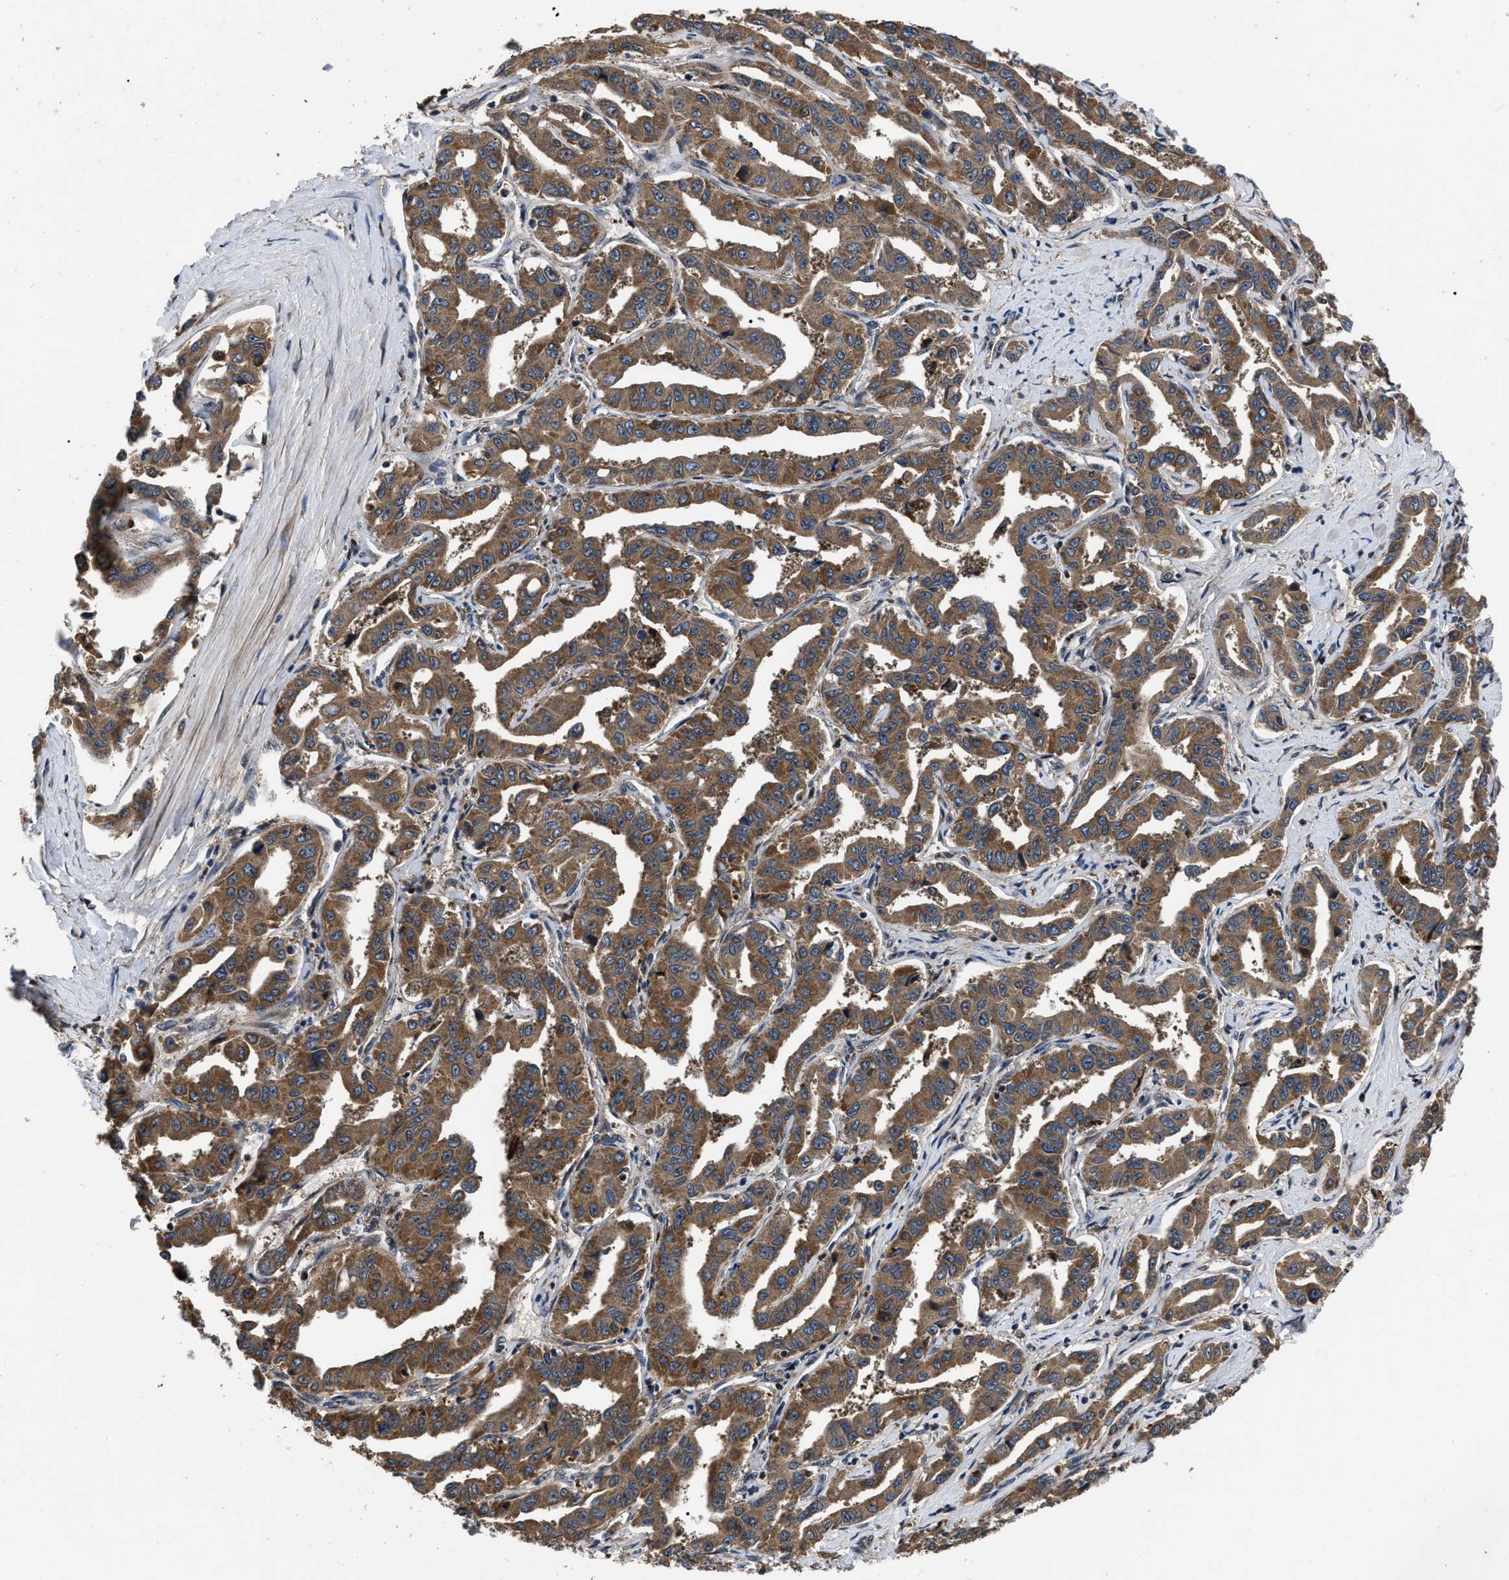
{"staining": {"intensity": "moderate", "quantity": ">75%", "location": "cytoplasmic/membranous"}, "tissue": "liver cancer", "cell_type": "Tumor cells", "image_type": "cancer", "snomed": [{"axis": "morphology", "description": "Cholangiocarcinoma"}, {"axis": "topography", "description": "Liver"}], "caption": "Protein expression analysis of human liver cholangiocarcinoma reveals moderate cytoplasmic/membranous positivity in approximately >75% of tumor cells.", "gene": "PPWD1", "patient": {"sex": "male", "age": 59}}